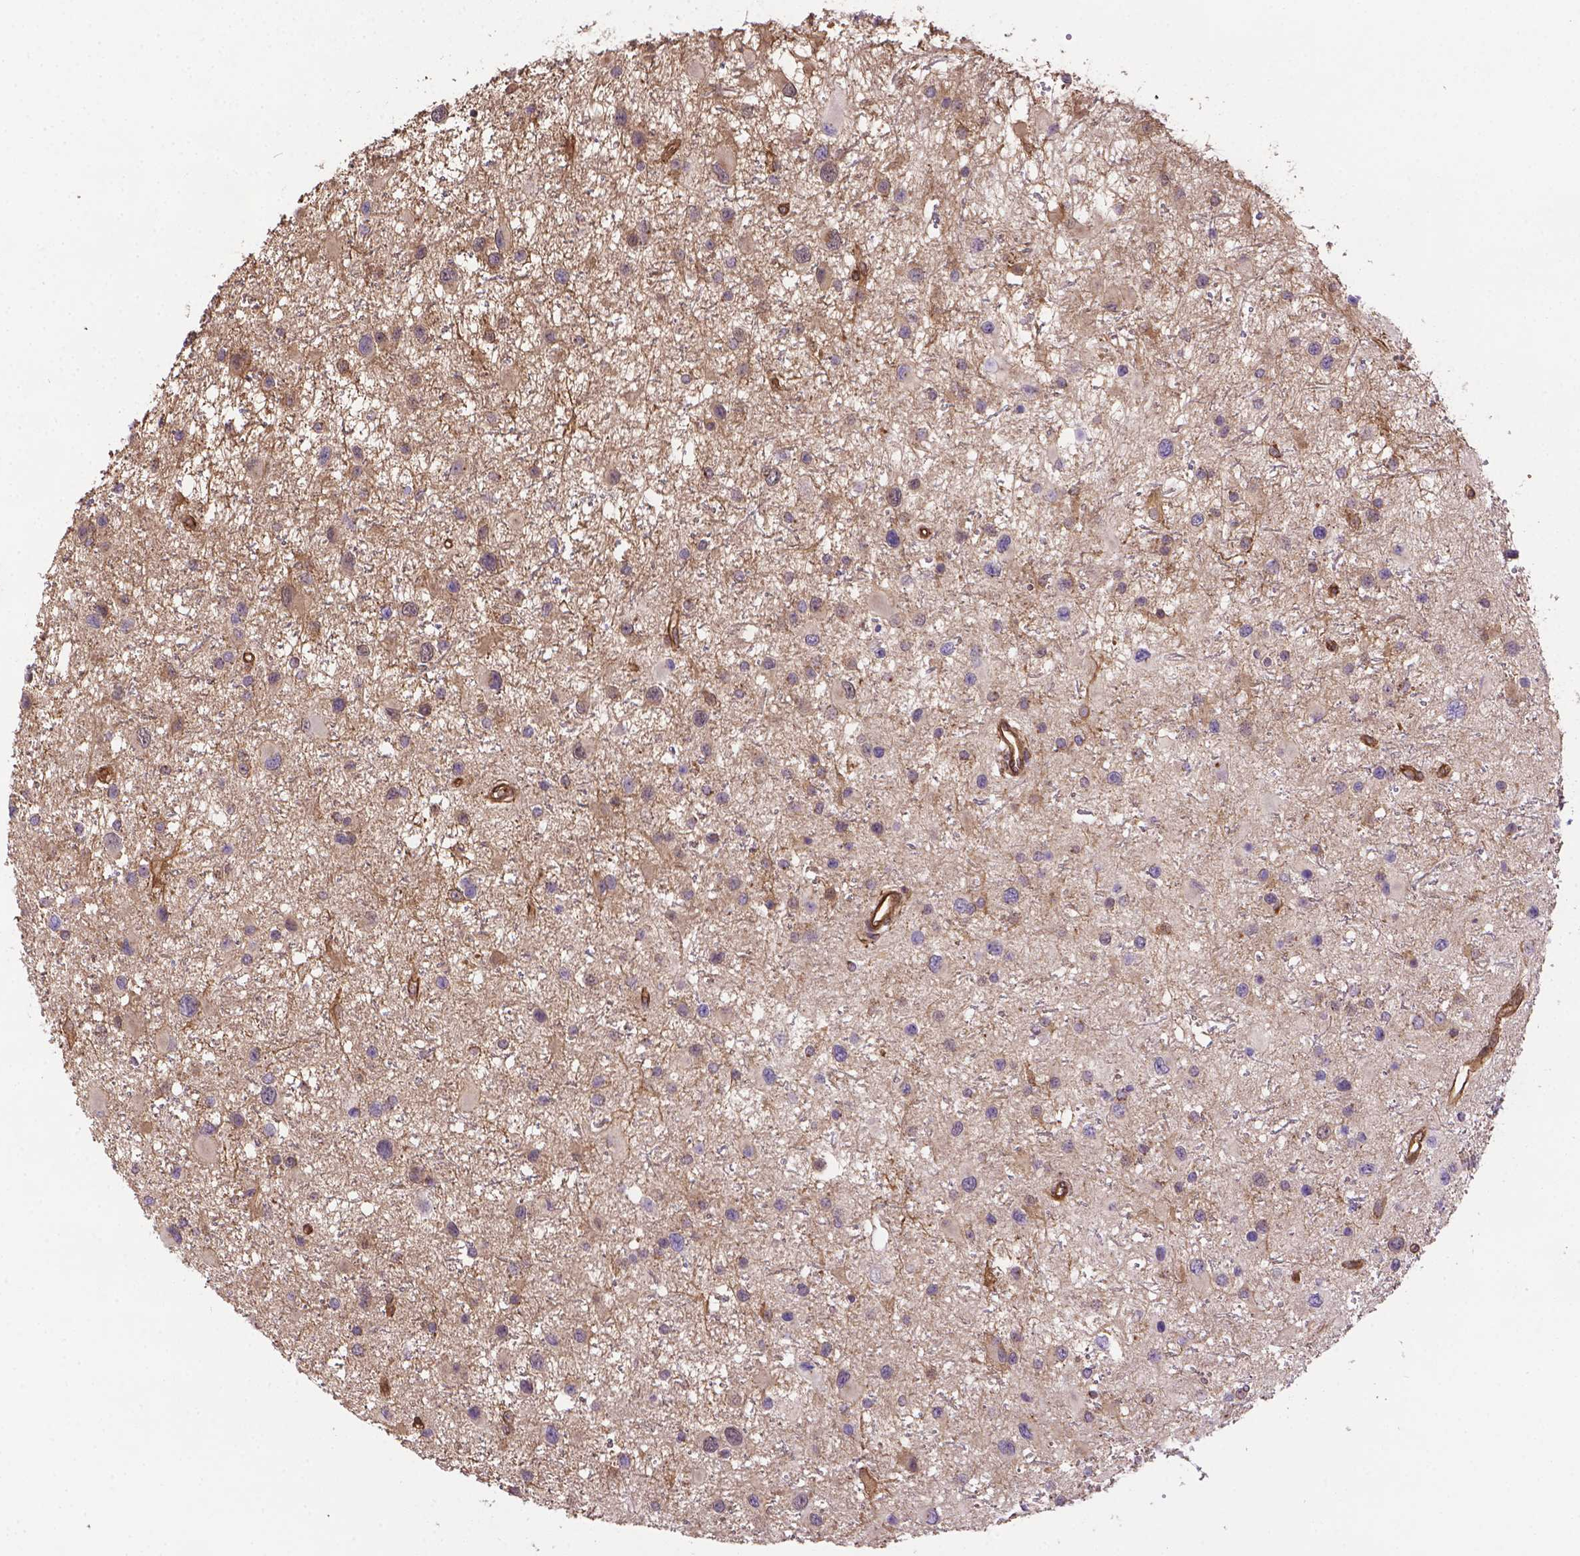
{"staining": {"intensity": "negative", "quantity": "none", "location": "none"}, "tissue": "glioma", "cell_type": "Tumor cells", "image_type": "cancer", "snomed": [{"axis": "morphology", "description": "Glioma, malignant, Low grade"}, {"axis": "topography", "description": "Brain"}], "caption": "High magnification brightfield microscopy of low-grade glioma (malignant) stained with DAB (brown) and counterstained with hematoxylin (blue): tumor cells show no significant expression. Nuclei are stained in blue.", "gene": "YAP1", "patient": {"sex": "female", "age": 32}}